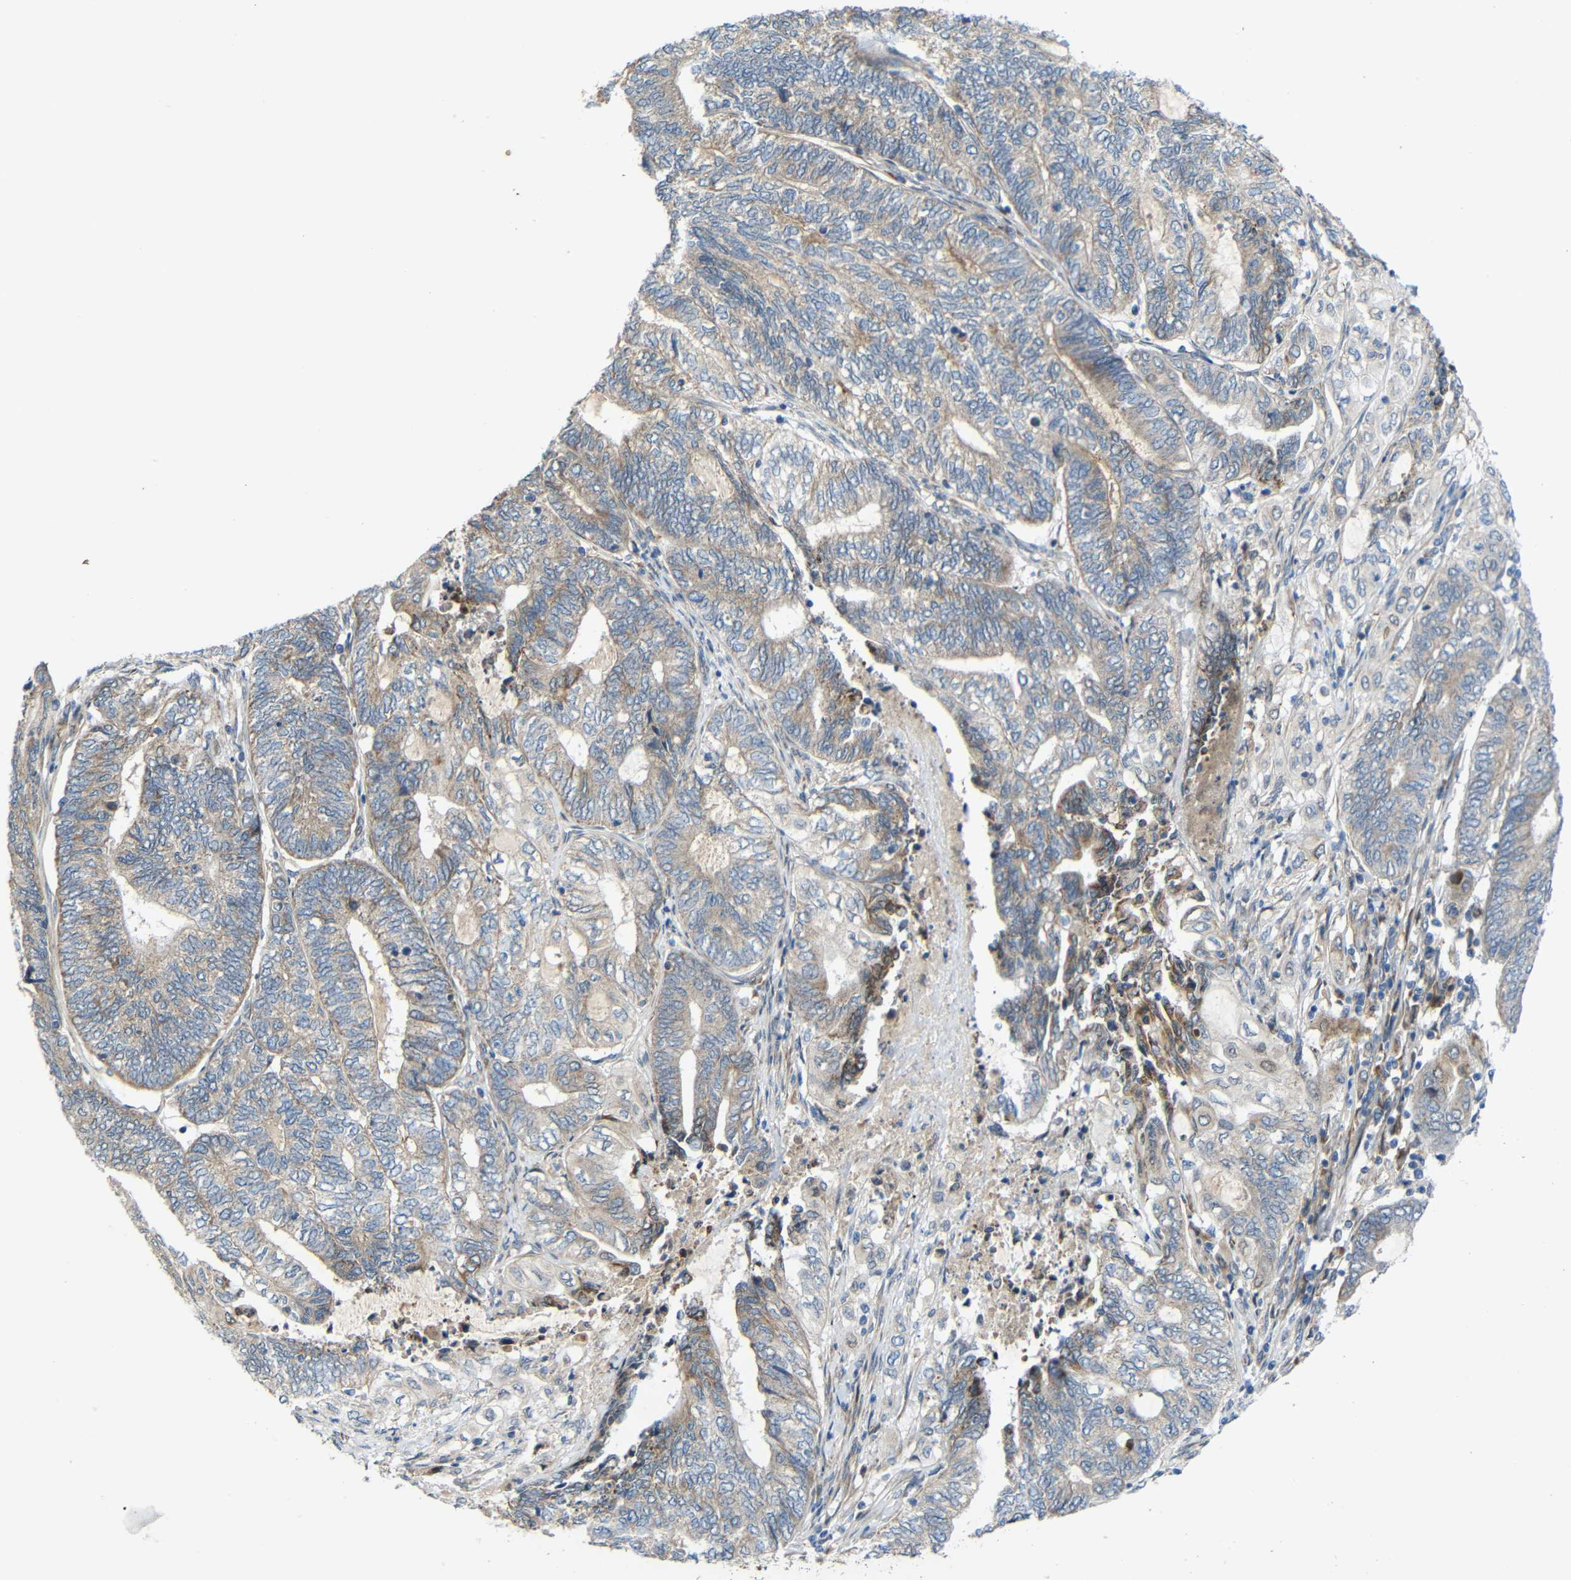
{"staining": {"intensity": "weak", "quantity": "25%-75%", "location": "cytoplasmic/membranous"}, "tissue": "endometrial cancer", "cell_type": "Tumor cells", "image_type": "cancer", "snomed": [{"axis": "morphology", "description": "Adenocarcinoma, NOS"}, {"axis": "topography", "description": "Uterus"}, {"axis": "topography", "description": "Endometrium"}], "caption": "A histopathology image of human endometrial cancer stained for a protein demonstrates weak cytoplasmic/membranous brown staining in tumor cells.", "gene": "TMEM25", "patient": {"sex": "female", "age": 70}}